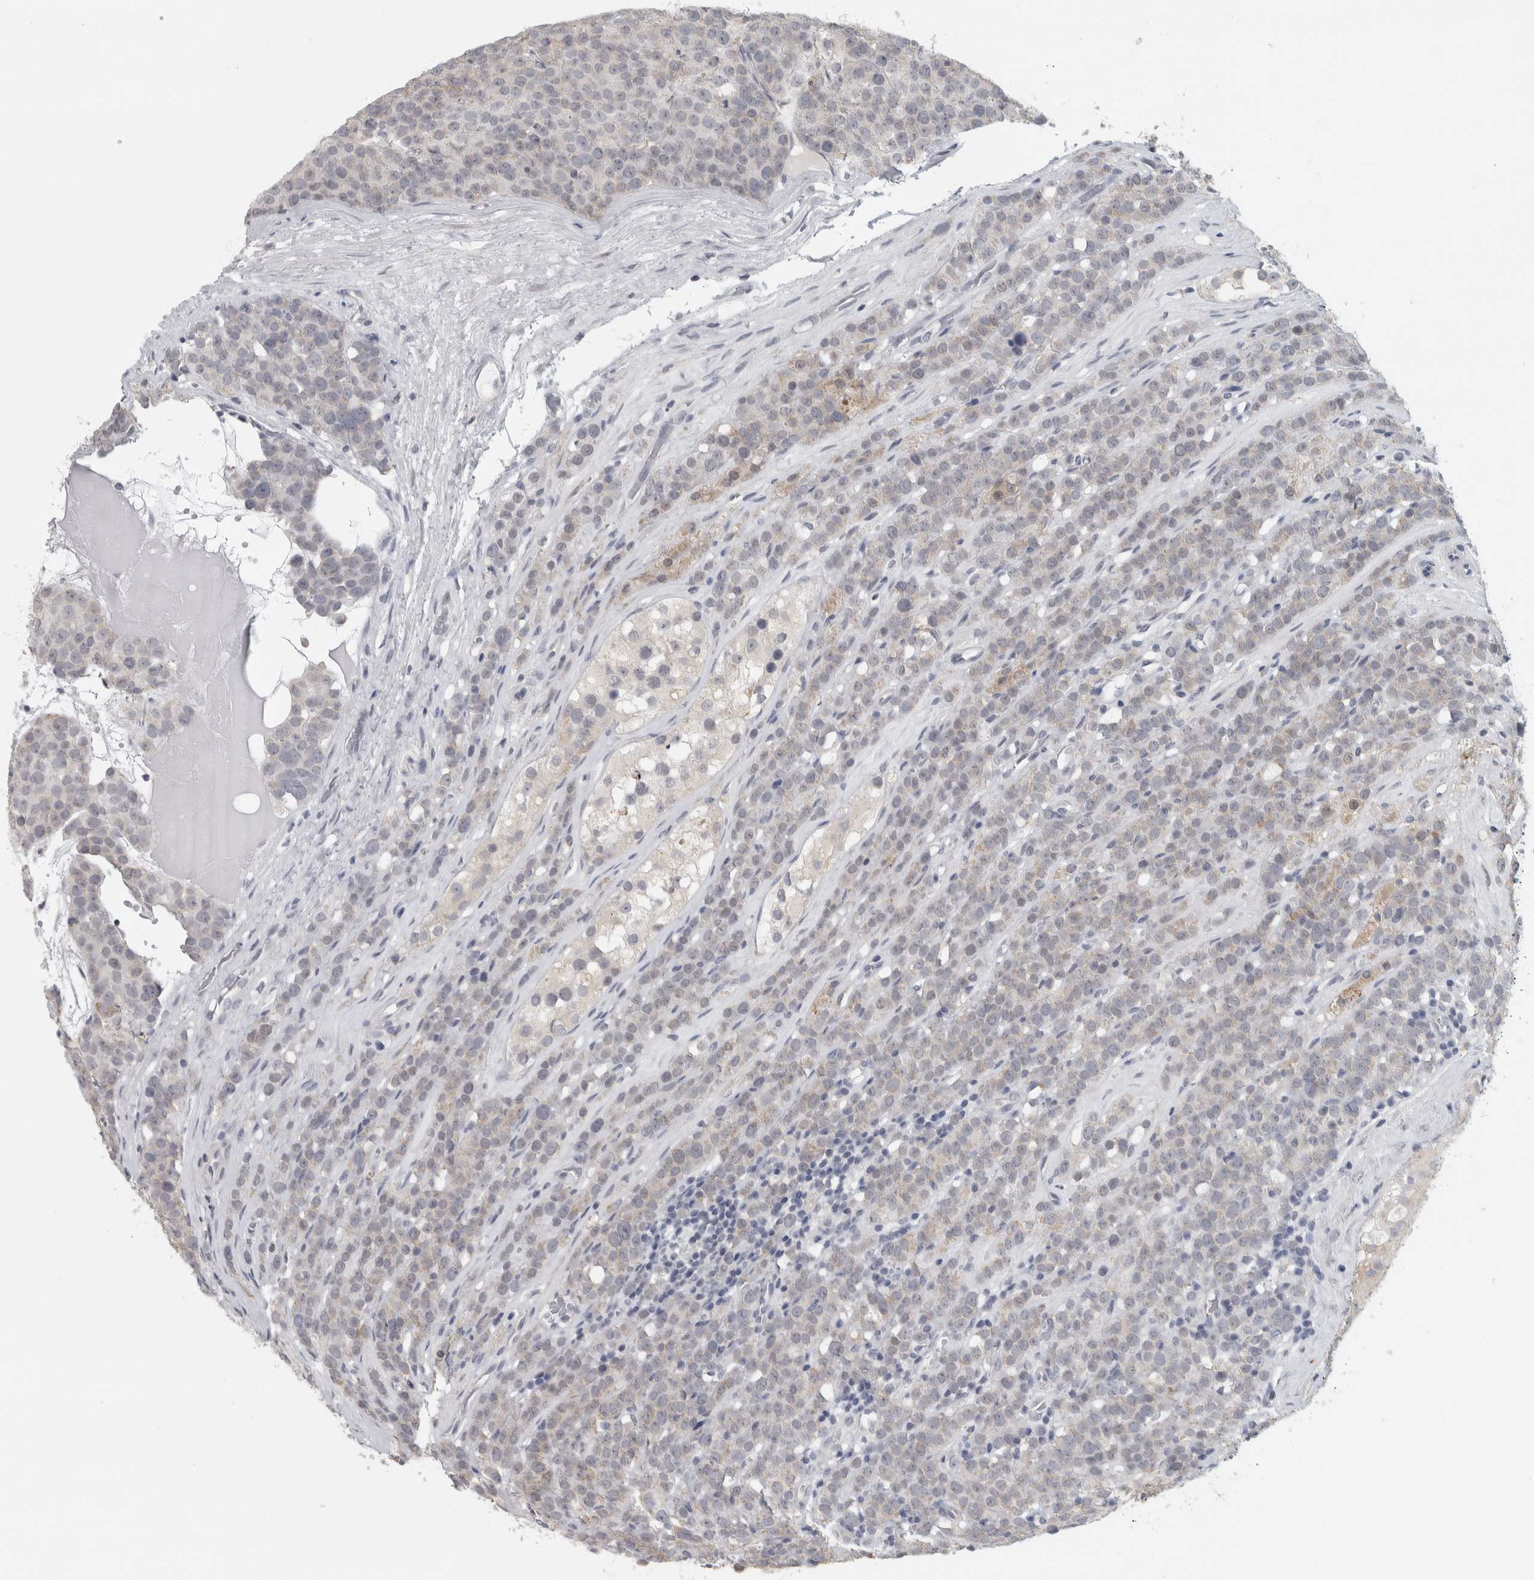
{"staining": {"intensity": "negative", "quantity": "none", "location": "none"}, "tissue": "testis cancer", "cell_type": "Tumor cells", "image_type": "cancer", "snomed": [{"axis": "morphology", "description": "Seminoma, NOS"}, {"axis": "topography", "description": "Testis"}], "caption": "This histopathology image is of testis cancer stained with IHC to label a protein in brown with the nuclei are counter-stained blue. There is no positivity in tumor cells.", "gene": "PTPRN2", "patient": {"sex": "male", "age": 71}}